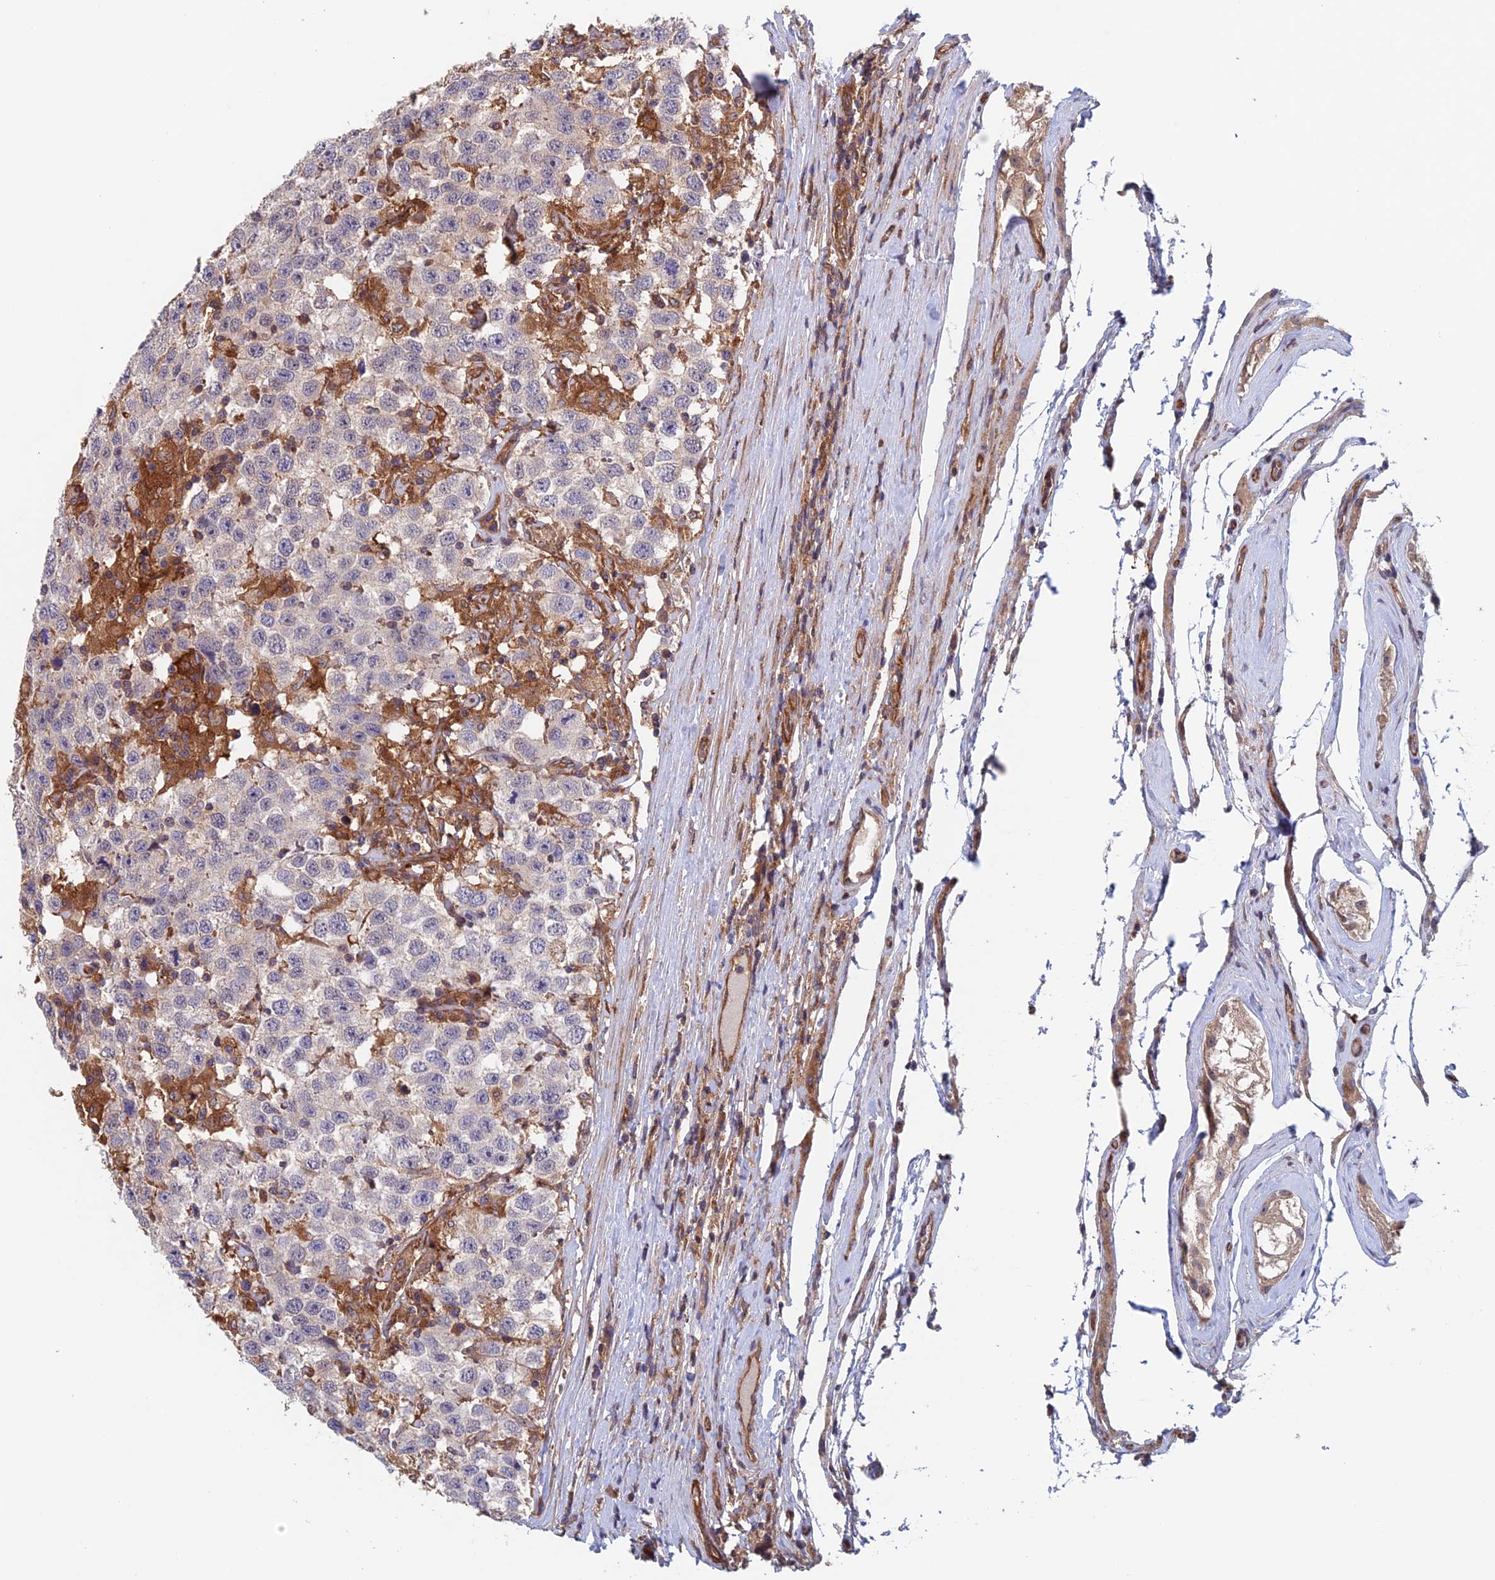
{"staining": {"intensity": "weak", "quantity": "<25%", "location": "cytoplasmic/membranous"}, "tissue": "testis cancer", "cell_type": "Tumor cells", "image_type": "cancer", "snomed": [{"axis": "morphology", "description": "Seminoma, NOS"}, {"axis": "topography", "description": "Testis"}], "caption": "Photomicrograph shows no significant protein expression in tumor cells of seminoma (testis).", "gene": "NUDT16L1", "patient": {"sex": "male", "age": 41}}